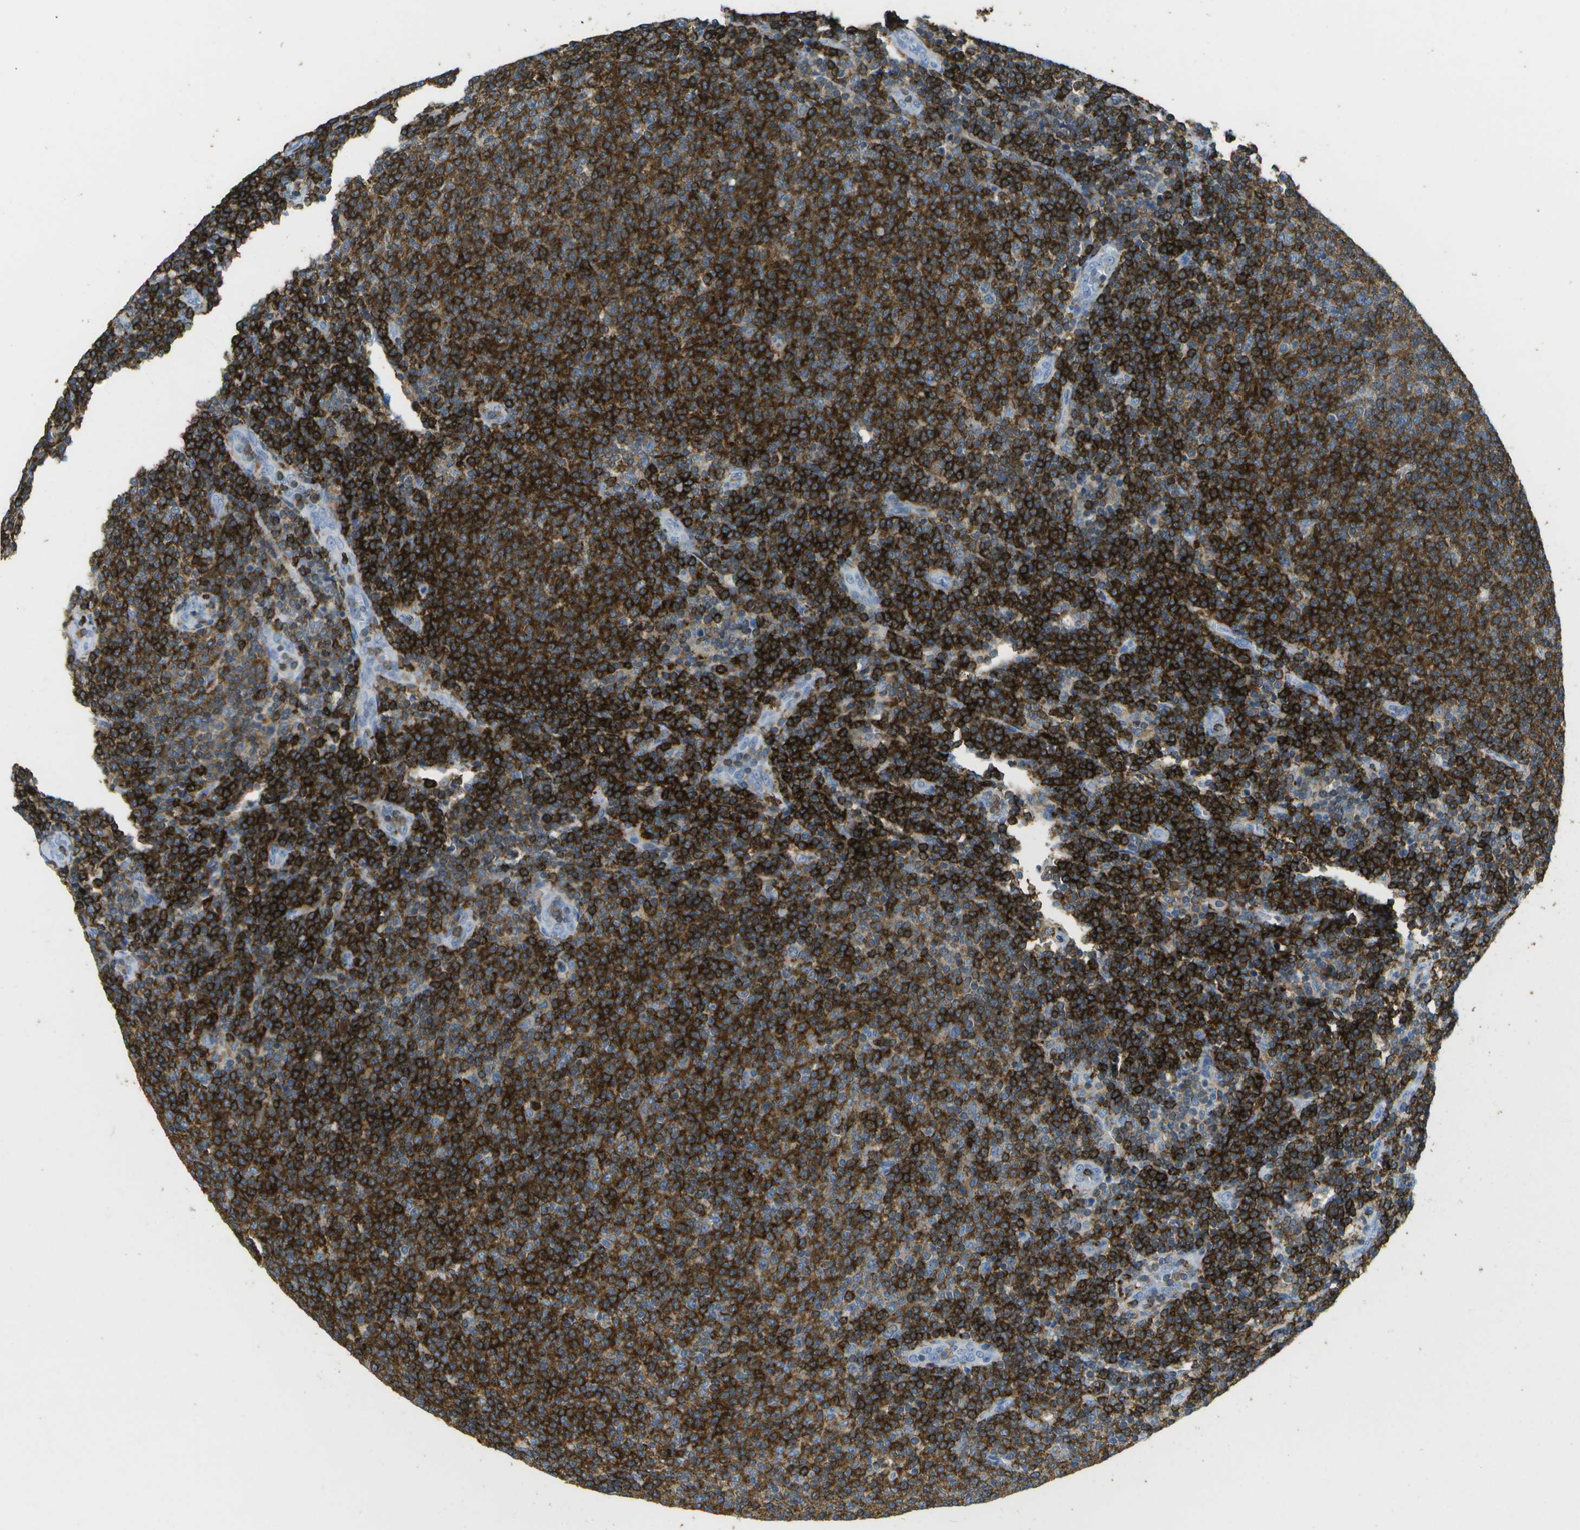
{"staining": {"intensity": "strong", "quantity": ">75%", "location": "cytoplasmic/membranous"}, "tissue": "lymphoma", "cell_type": "Tumor cells", "image_type": "cancer", "snomed": [{"axis": "morphology", "description": "Malignant lymphoma, non-Hodgkin's type, Low grade"}, {"axis": "topography", "description": "Lymph node"}], "caption": "The photomicrograph reveals immunohistochemical staining of low-grade malignant lymphoma, non-Hodgkin's type. There is strong cytoplasmic/membranous staining is seen in approximately >75% of tumor cells.", "gene": "RCSD1", "patient": {"sex": "male", "age": 66}}